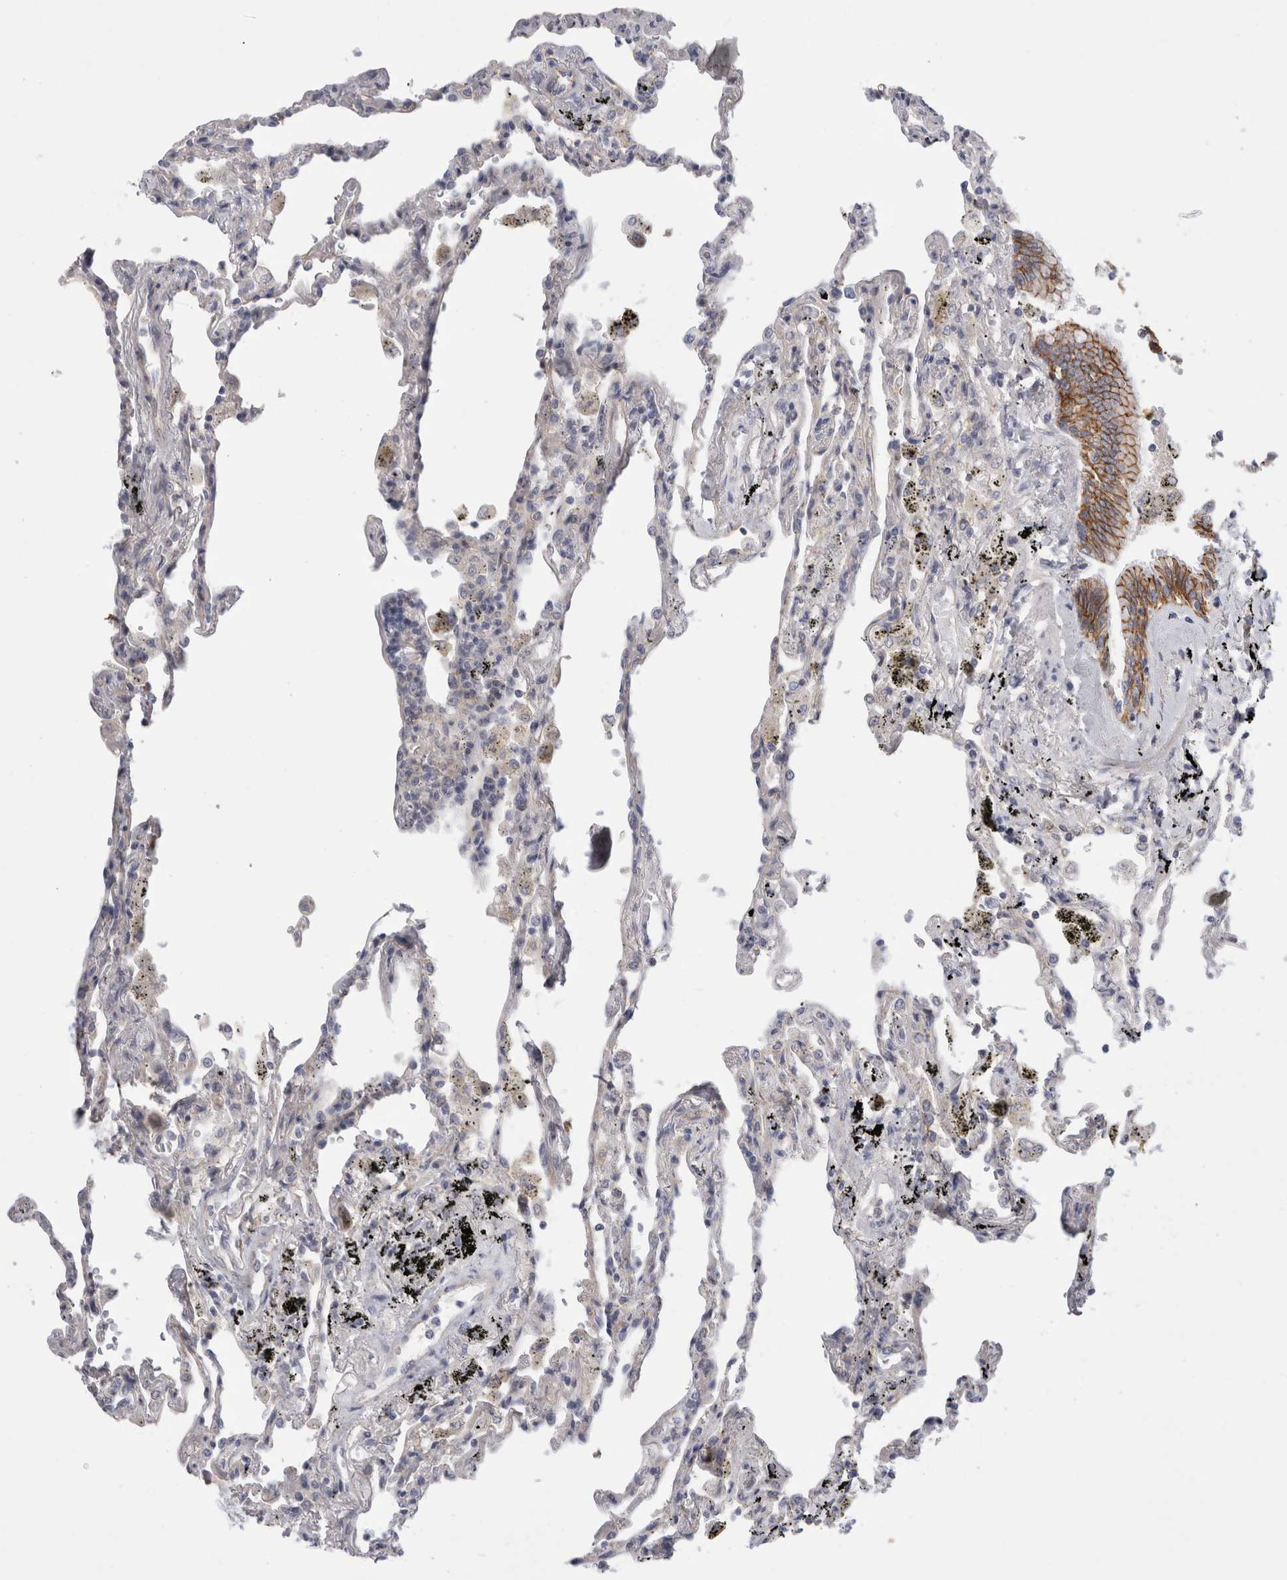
{"staining": {"intensity": "negative", "quantity": "none", "location": "none"}, "tissue": "lung", "cell_type": "Alveolar cells", "image_type": "normal", "snomed": [{"axis": "morphology", "description": "Normal tissue, NOS"}, {"axis": "topography", "description": "Lung"}], "caption": "A histopathology image of human lung is negative for staining in alveolar cells.", "gene": "VANGL1", "patient": {"sex": "male", "age": 59}}